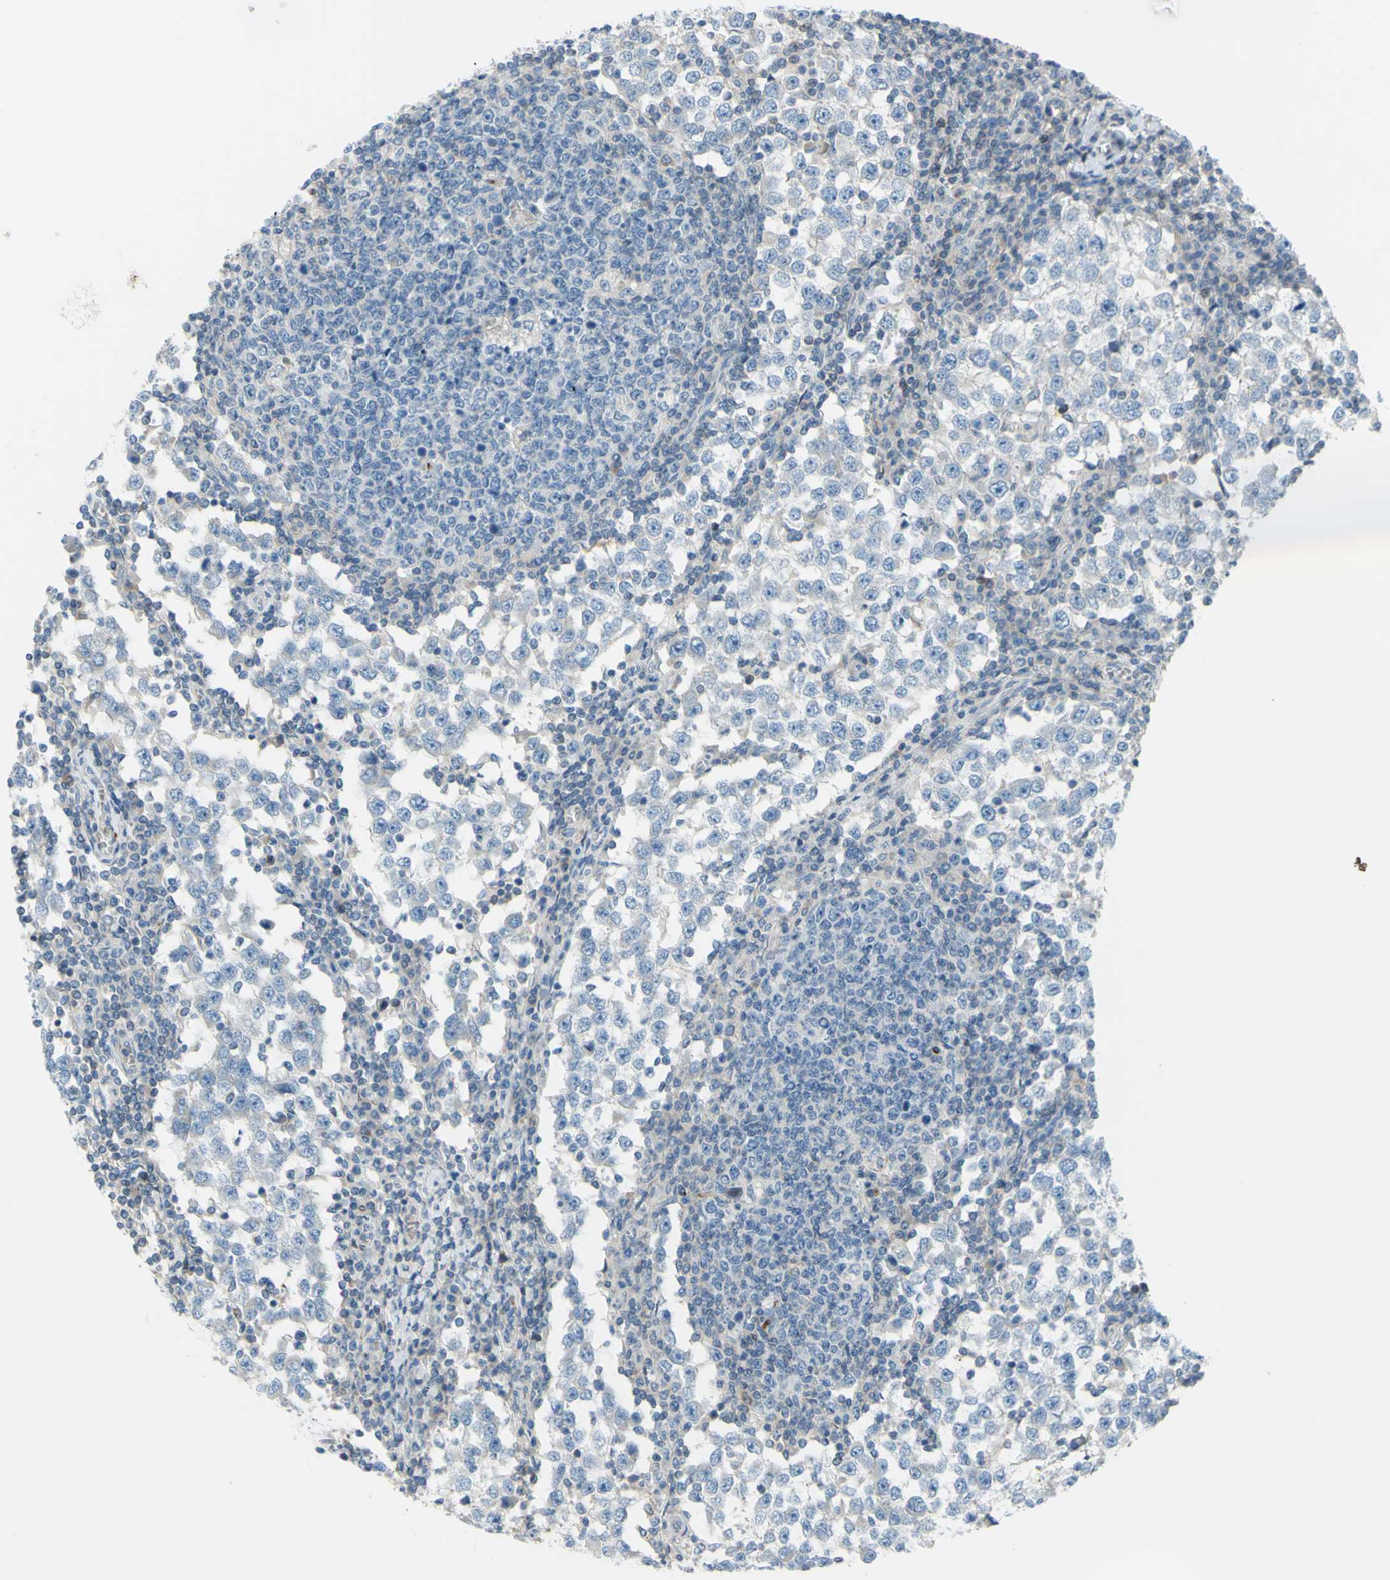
{"staining": {"intensity": "negative", "quantity": "none", "location": "none"}, "tissue": "testis cancer", "cell_type": "Tumor cells", "image_type": "cancer", "snomed": [{"axis": "morphology", "description": "Seminoma, NOS"}, {"axis": "topography", "description": "Testis"}], "caption": "IHC image of seminoma (testis) stained for a protein (brown), which reveals no positivity in tumor cells.", "gene": "PRRG2", "patient": {"sex": "male", "age": 65}}